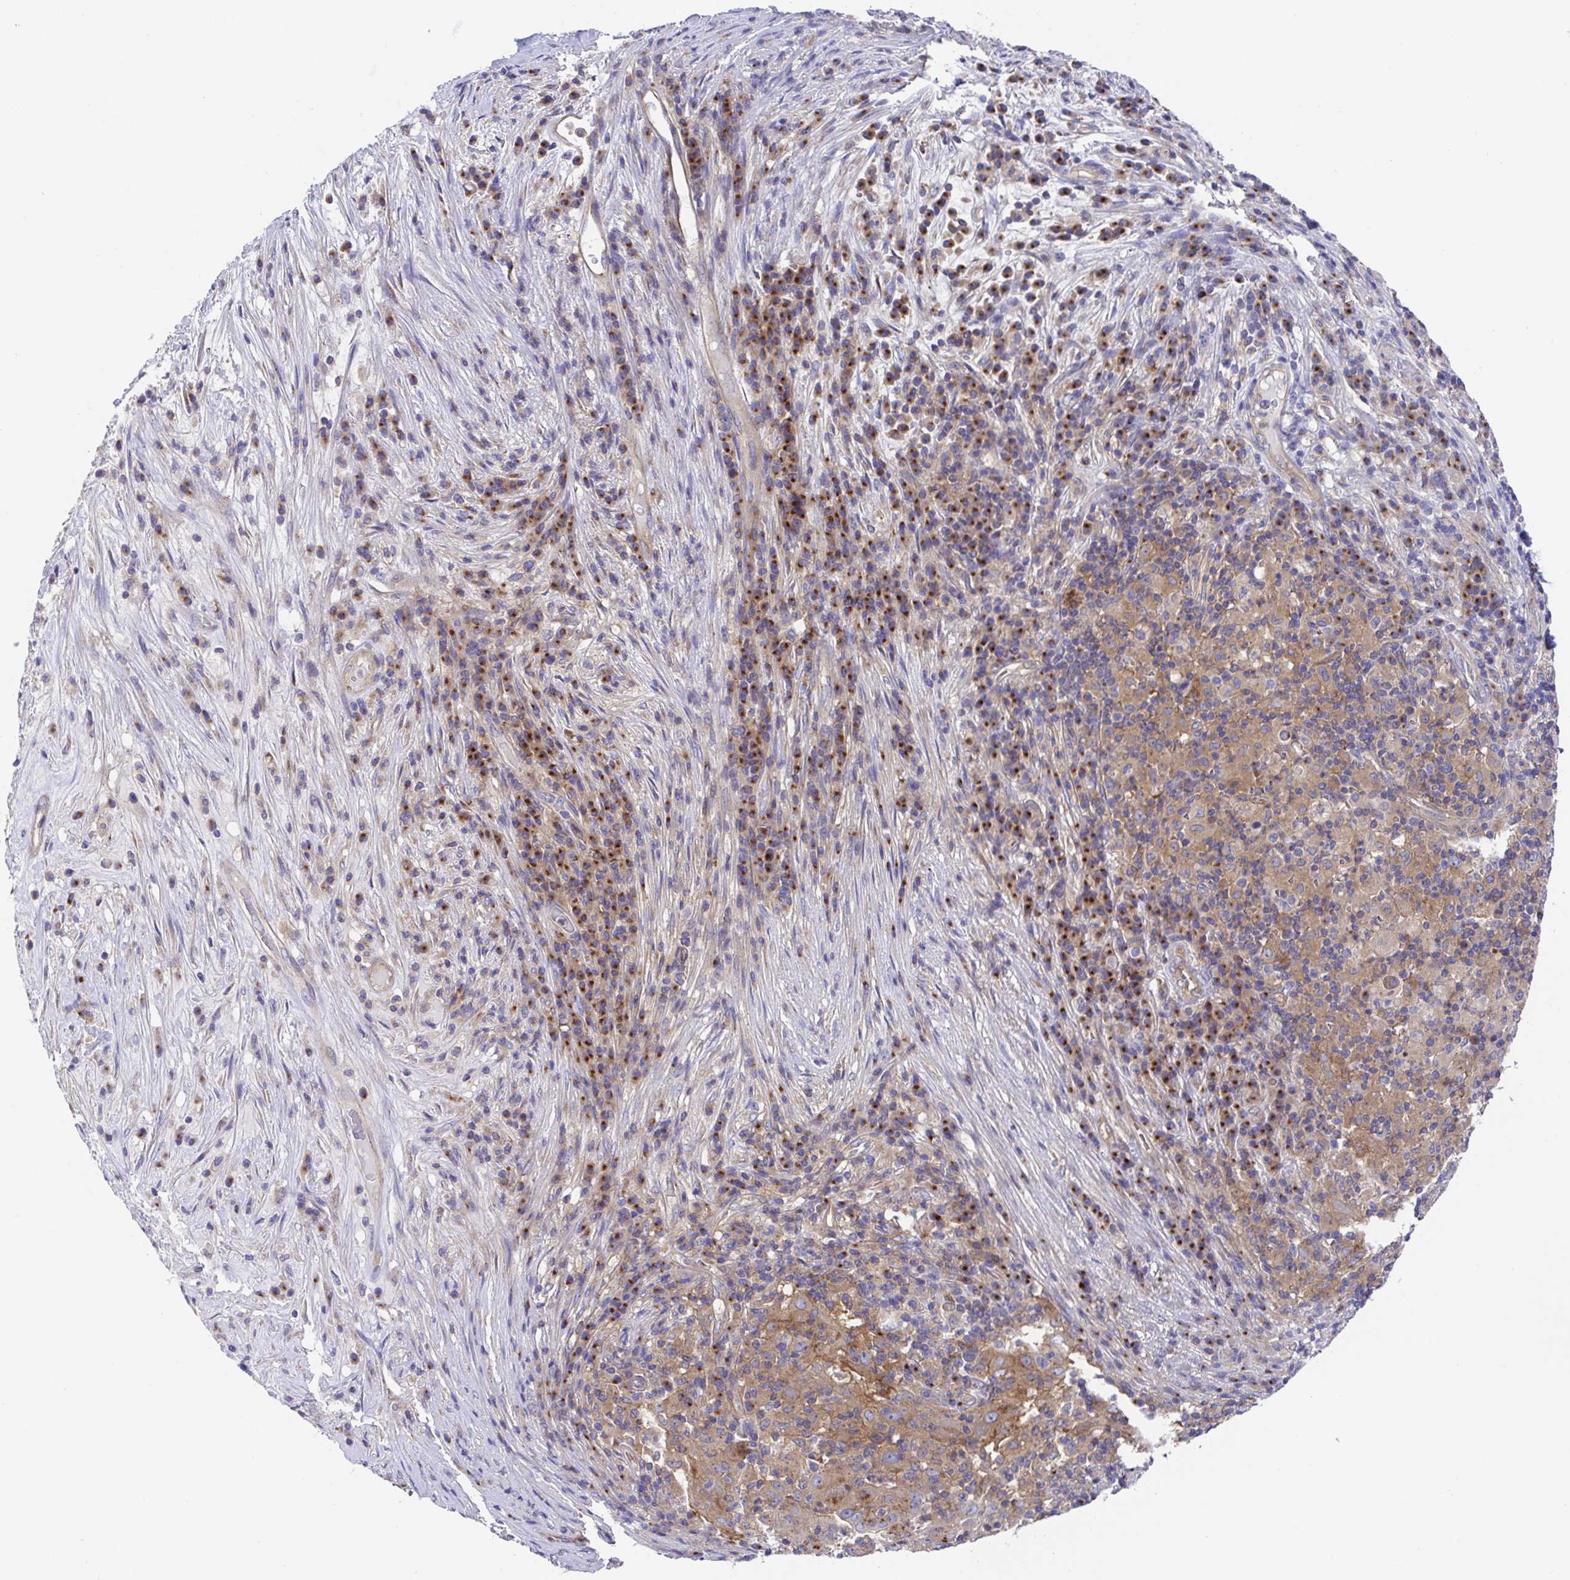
{"staining": {"intensity": "moderate", "quantity": ">75%", "location": "cytoplasmic/membranous"}, "tissue": "pancreatic cancer", "cell_type": "Tumor cells", "image_type": "cancer", "snomed": [{"axis": "morphology", "description": "Adenocarcinoma, NOS"}, {"axis": "topography", "description": "Pancreas"}], "caption": "A medium amount of moderate cytoplasmic/membranous expression is appreciated in about >75% of tumor cells in pancreatic cancer tissue. The staining was performed using DAB (3,3'-diaminobenzidine), with brown indicating positive protein expression. Nuclei are stained blue with hematoxylin.", "gene": "GOLGA1", "patient": {"sex": "male", "age": 63}}